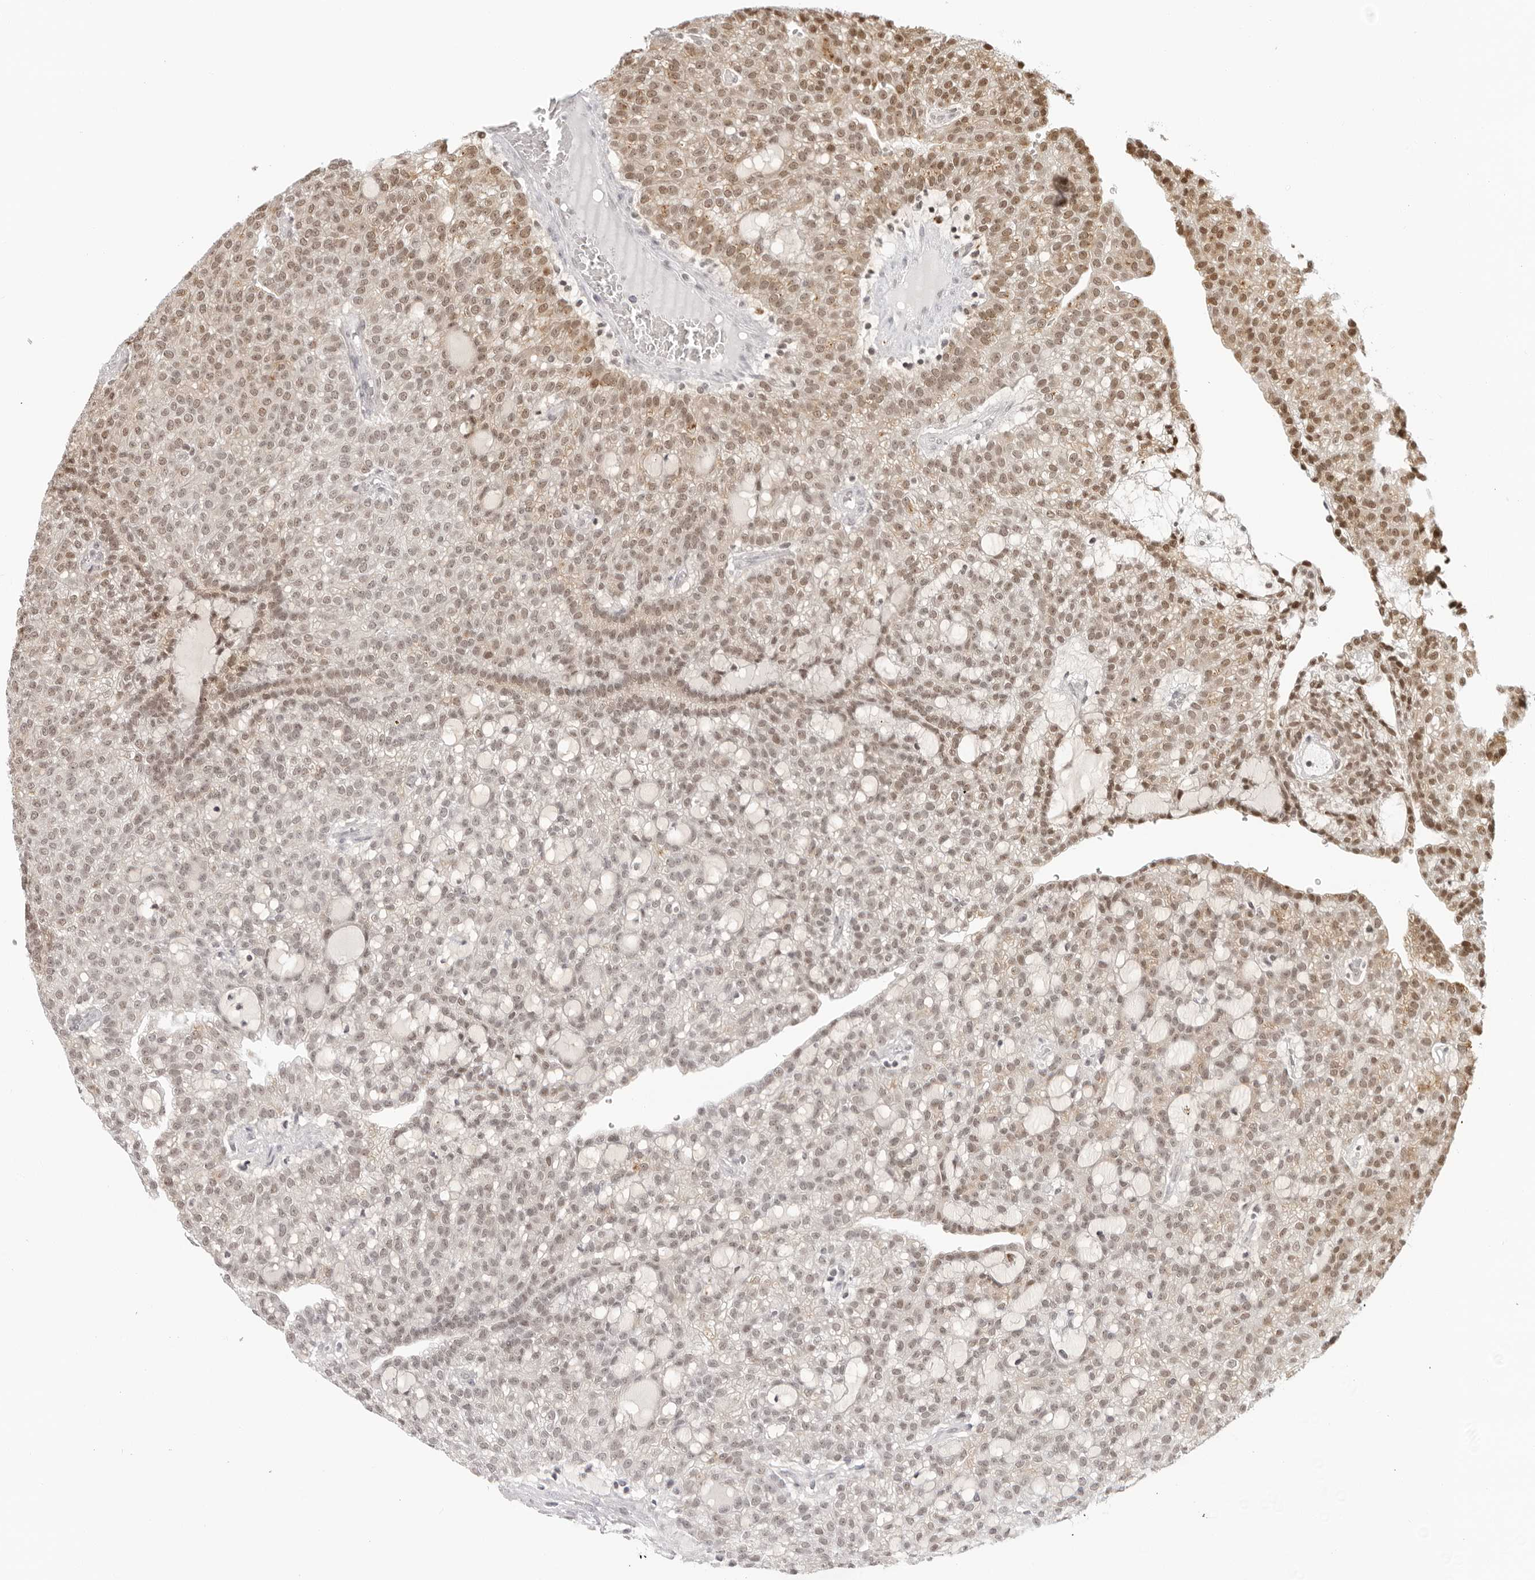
{"staining": {"intensity": "moderate", "quantity": "25%-75%", "location": "nuclear"}, "tissue": "renal cancer", "cell_type": "Tumor cells", "image_type": "cancer", "snomed": [{"axis": "morphology", "description": "Adenocarcinoma, NOS"}, {"axis": "topography", "description": "Kidney"}], "caption": "Human renal adenocarcinoma stained with a protein marker reveals moderate staining in tumor cells.", "gene": "MSH6", "patient": {"sex": "male", "age": 63}}